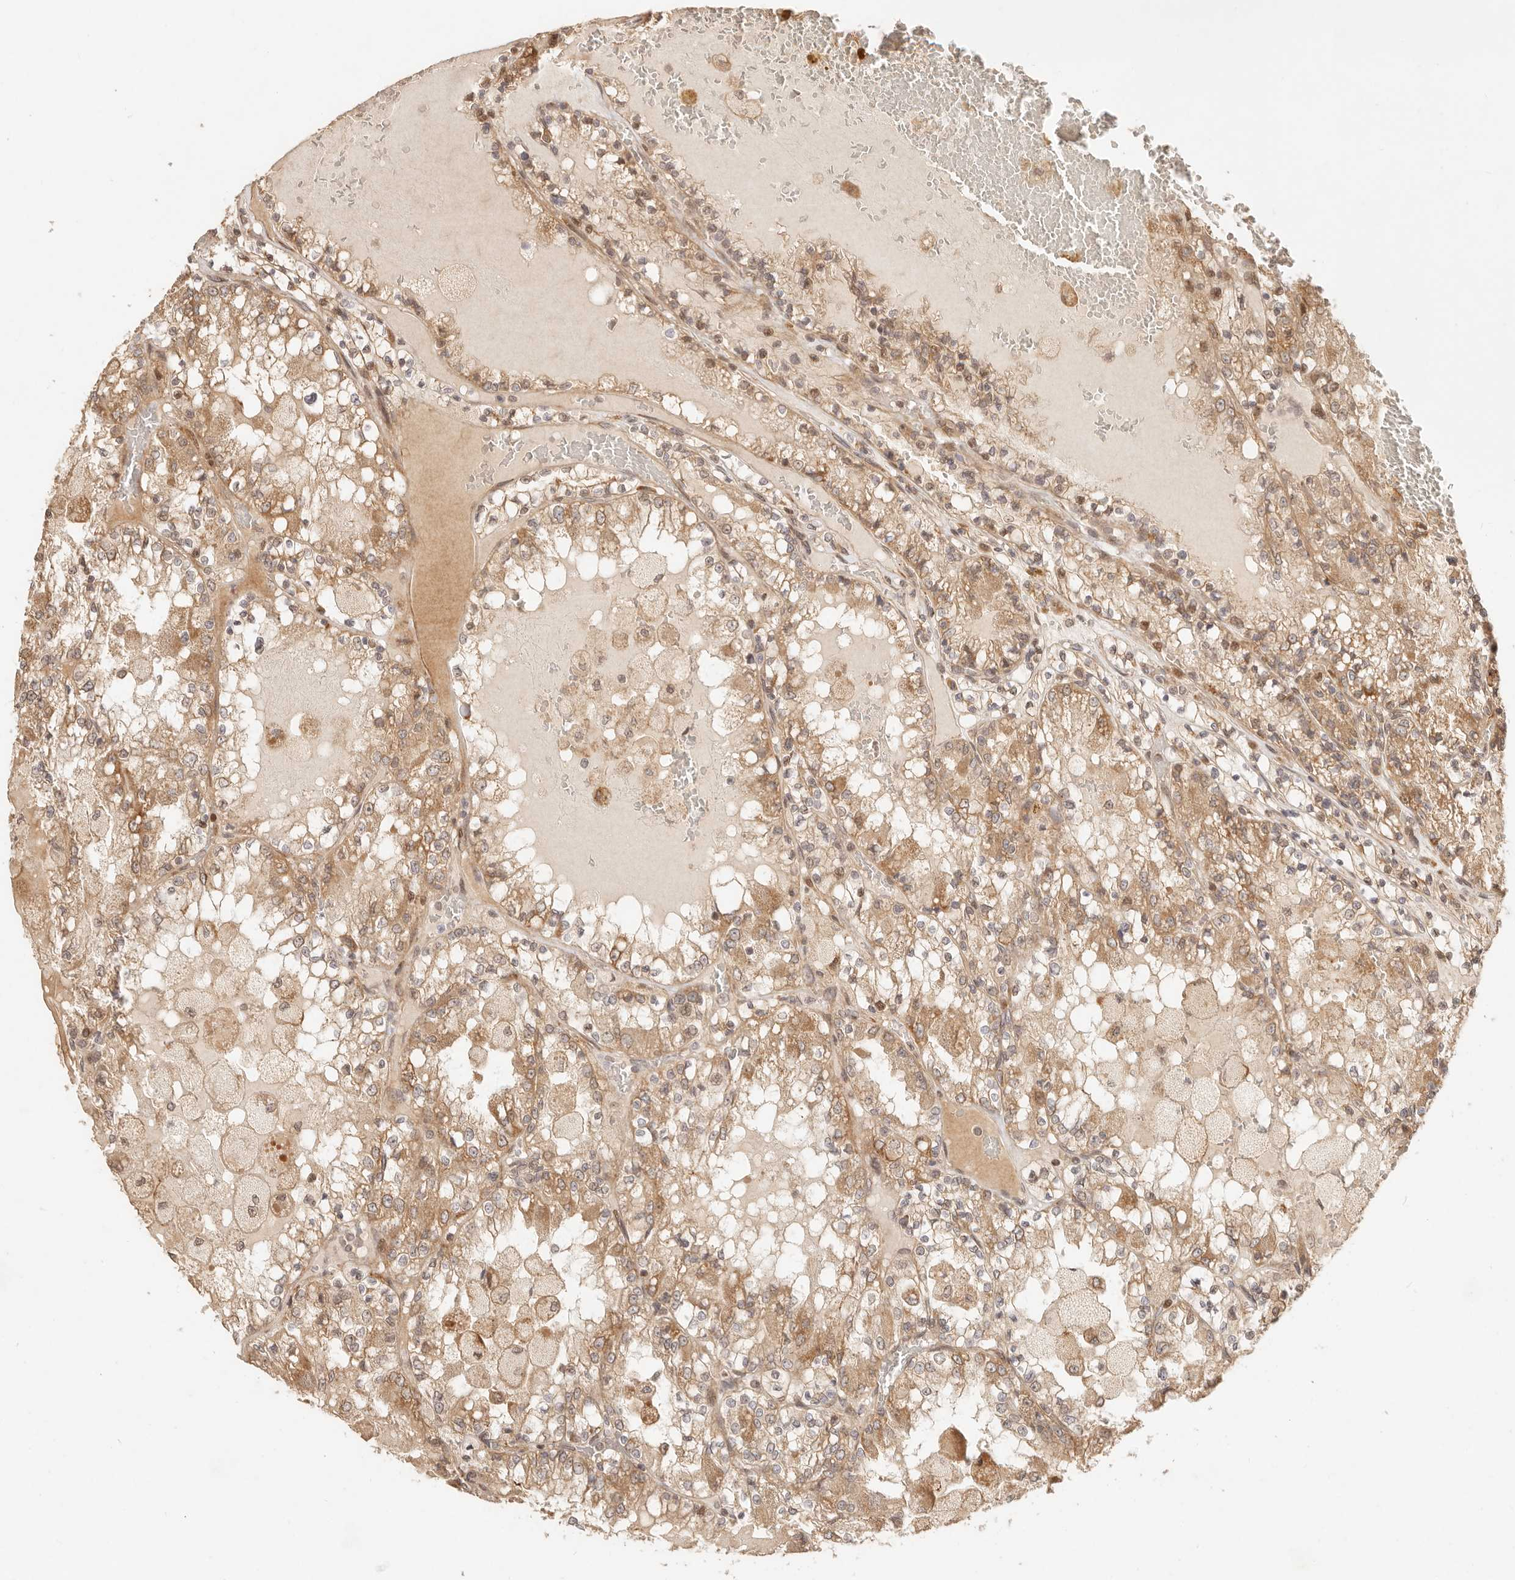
{"staining": {"intensity": "moderate", "quantity": ">75%", "location": "cytoplasmic/membranous"}, "tissue": "renal cancer", "cell_type": "Tumor cells", "image_type": "cancer", "snomed": [{"axis": "morphology", "description": "Adenocarcinoma, NOS"}, {"axis": "topography", "description": "Kidney"}], "caption": "Moderate cytoplasmic/membranous protein expression is identified in about >75% of tumor cells in adenocarcinoma (renal). (DAB (3,3'-diaminobenzidine) IHC, brown staining for protein, blue staining for nuclei).", "gene": "TIMM17A", "patient": {"sex": "female", "age": 56}}